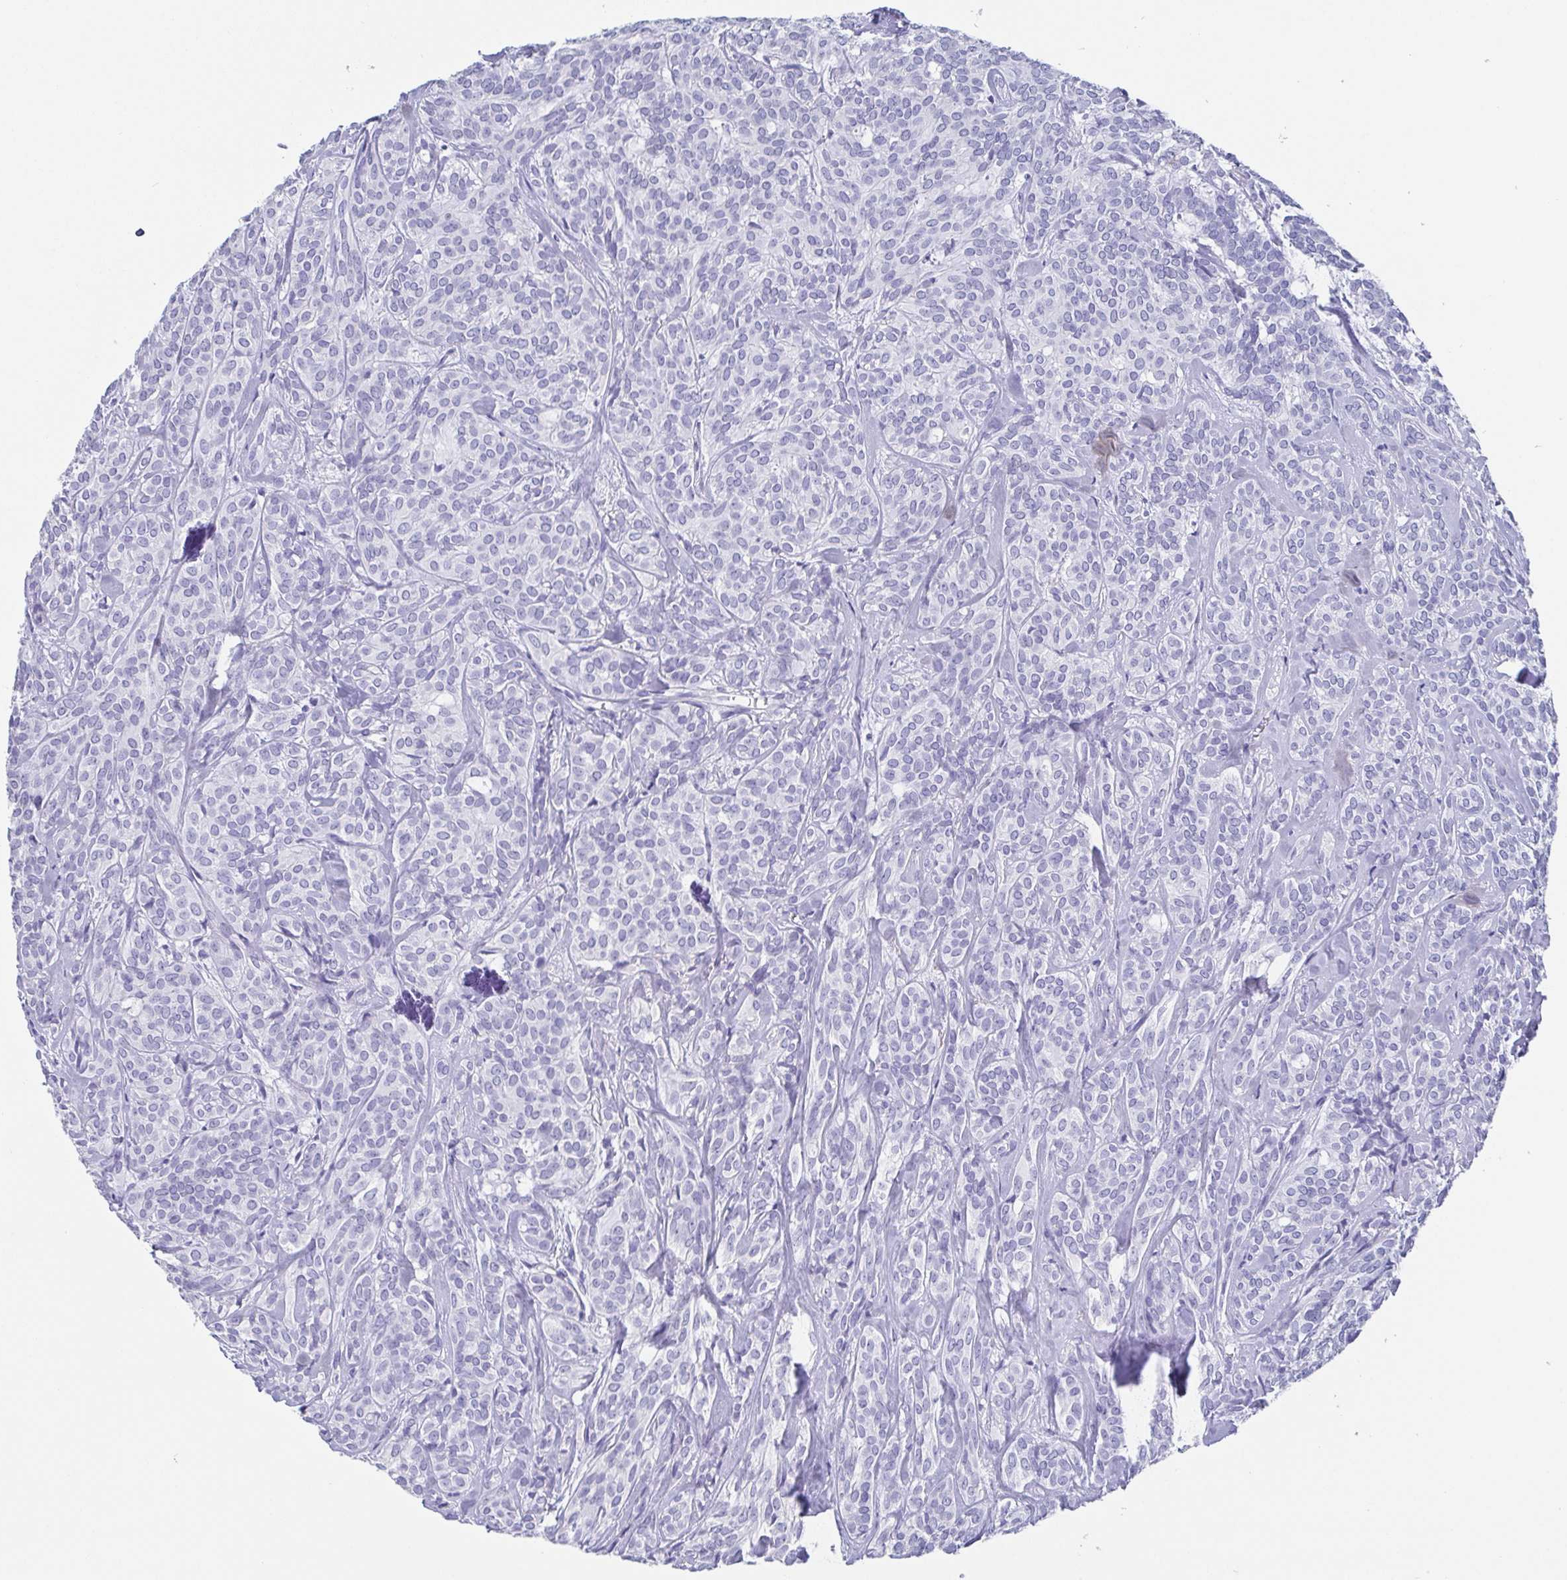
{"staining": {"intensity": "negative", "quantity": "none", "location": "none"}, "tissue": "head and neck cancer", "cell_type": "Tumor cells", "image_type": "cancer", "snomed": [{"axis": "morphology", "description": "Adenocarcinoma, NOS"}, {"axis": "topography", "description": "Head-Neck"}], "caption": "Immunohistochemistry of adenocarcinoma (head and neck) exhibits no positivity in tumor cells.", "gene": "SCGN", "patient": {"sex": "female", "age": 57}}